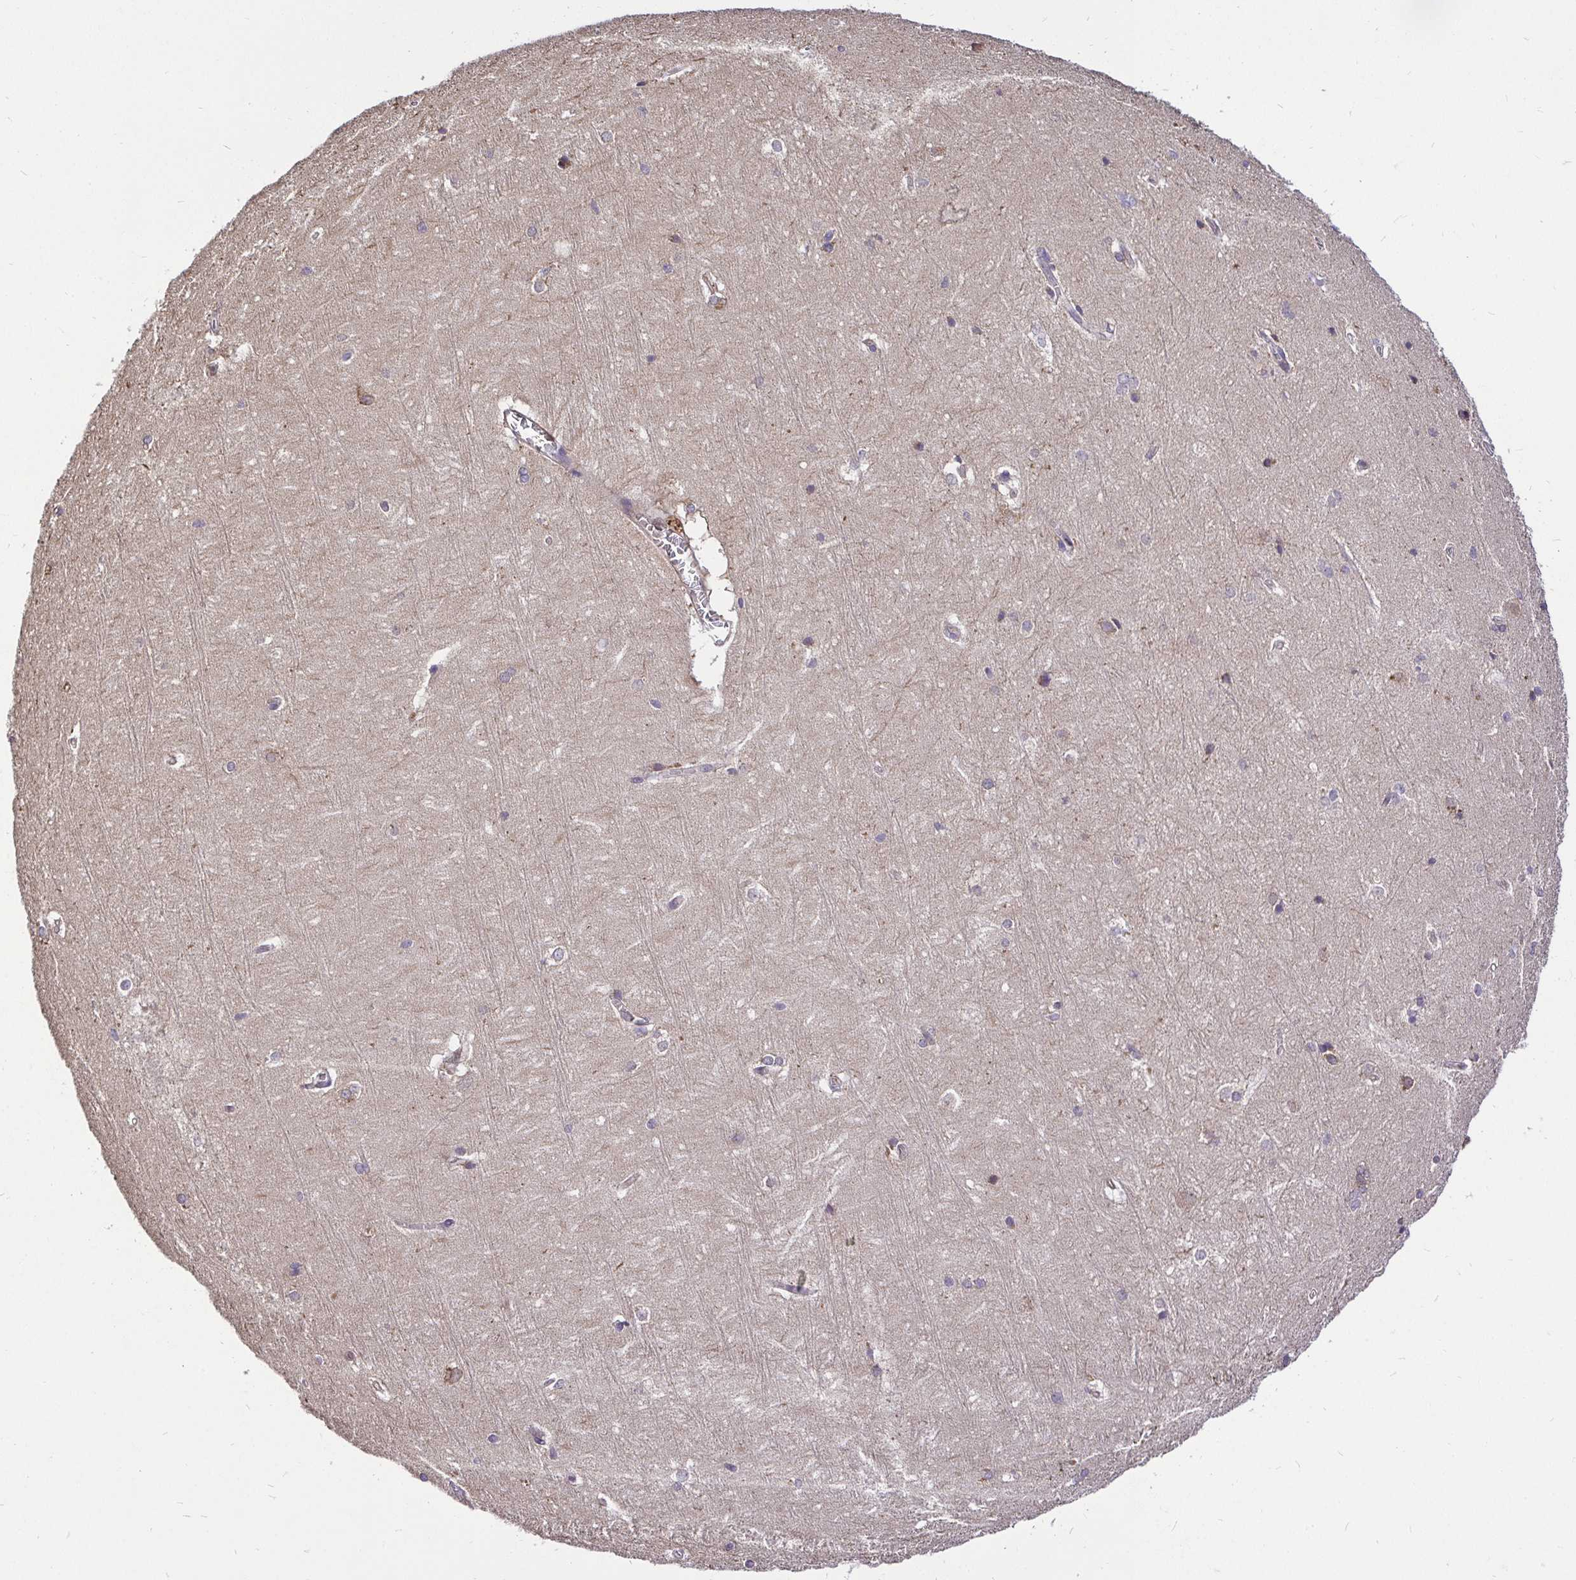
{"staining": {"intensity": "weak", "quantity": "<25%", "location": "cytoplasmic/membranous"}, "tissue": "hippocampus", "cell_type": "Glial cells", "image_type": "normal", "snomed": [{"axis": "morphology", "description": "Normal tissue, NOS"}, {"axis": "topography", "description": "Cerebral cortex"}, {"axis": "topography", "description": "Hippocampus"}], "caption": "High power microscopy histopathology image of an immunohistochemistry (IHC) histopathology image of unremarkable hippocampus, revealing no significant expression in glial cells. (Stains: DAB (3,3'-diaminobenzidine) immunohistochemistry with hematoxylin counter stain, Microscopy: brightfield microscopy at high magnification).", "gene": "CCDC122", "patient": {"sex": "female", "age": 19}}